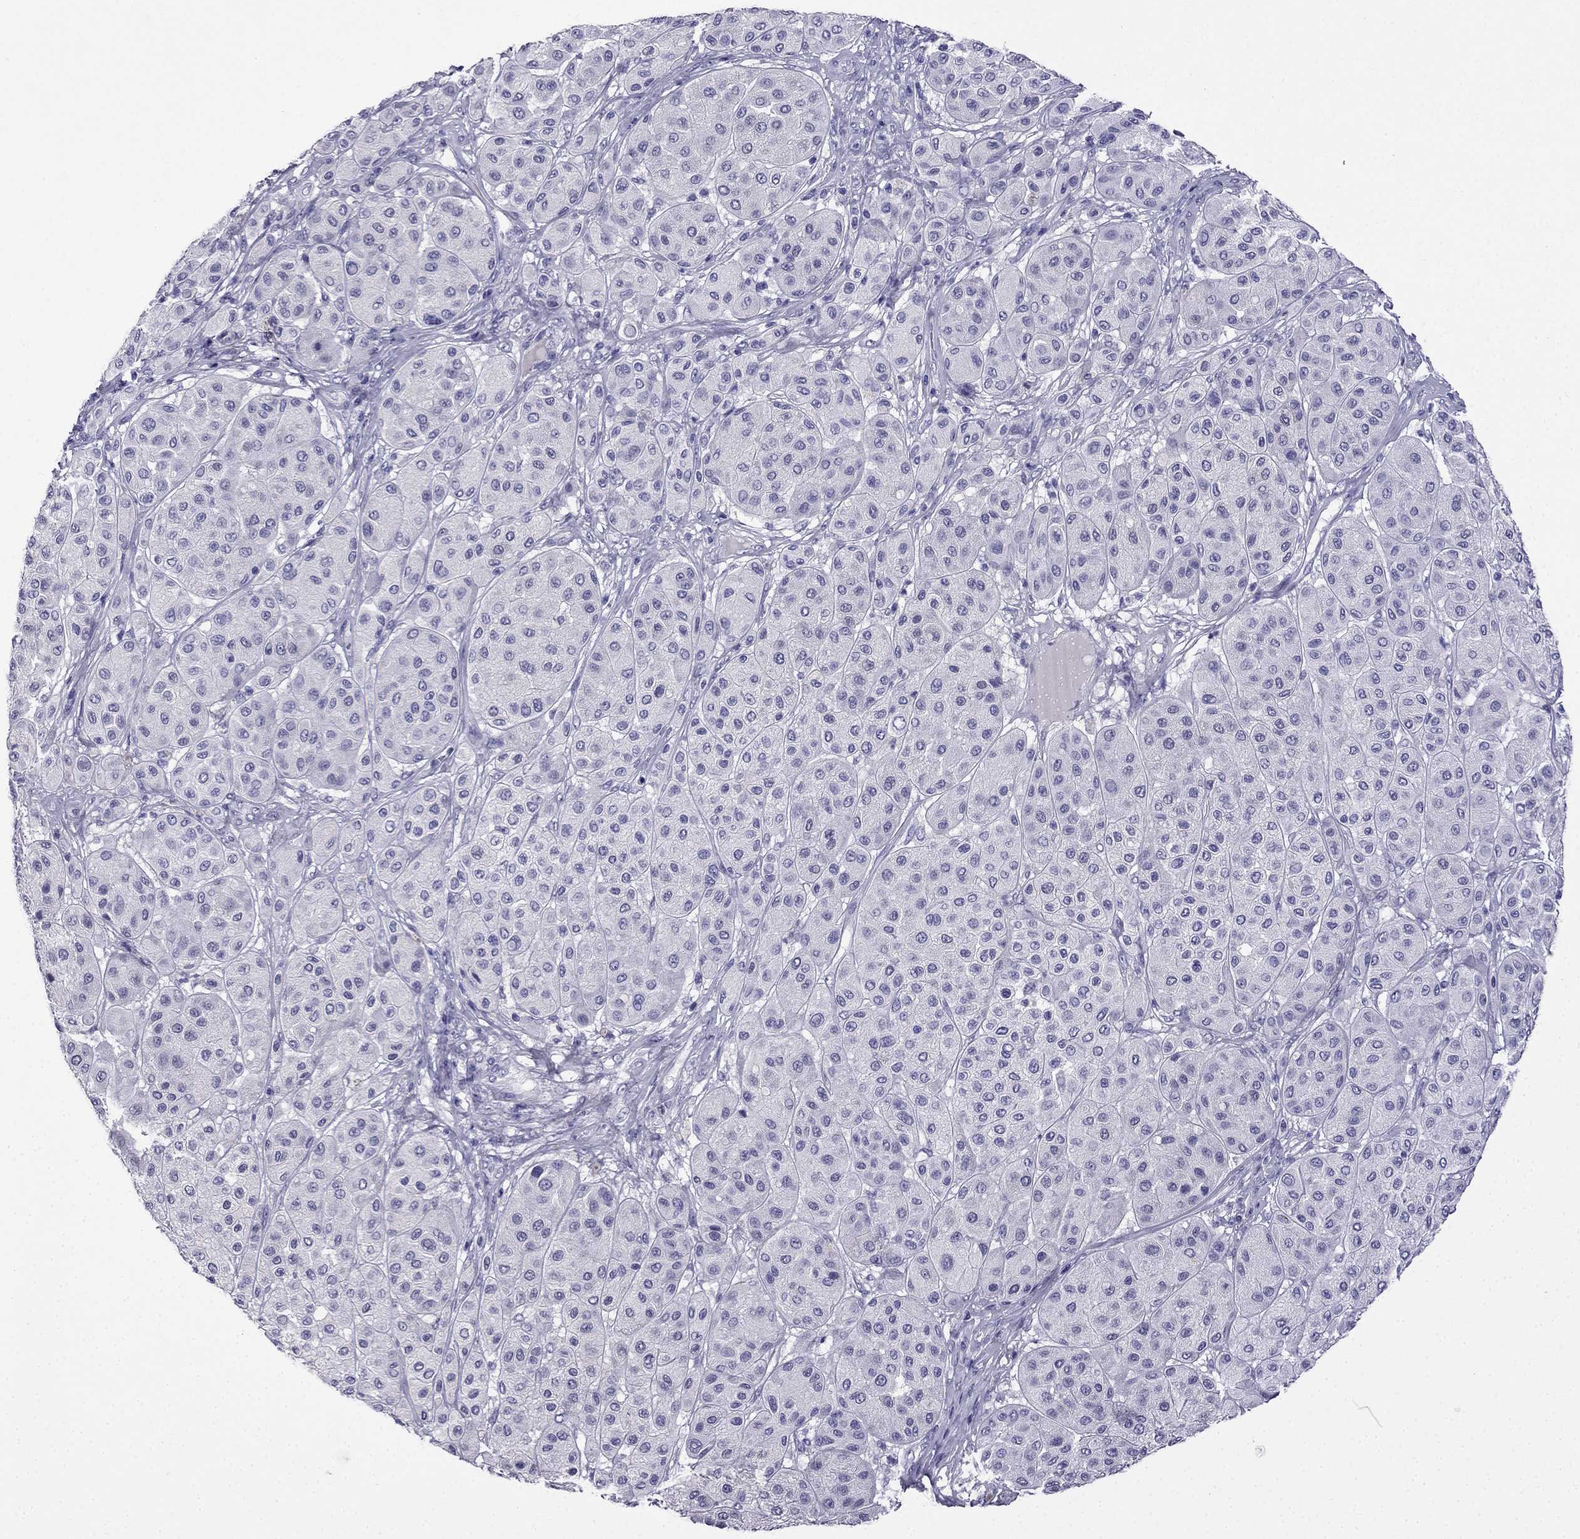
{"staining": {"intensity": "negative", "quantity": "none", "location": "none"}, "tissue": "melanoma", "cell_type": "Tumor cells", "image_type": "cancer", "snomed": [{"axis": "morphology", "description": "Malignant melanoma, Metastatic site"}, {"axis": "topography", "description": "Smooth muscle"}], "caption": "Melanoma stained for a protein using IHC exhibits no staining tumor cells.", "gene": "CDHR4", "patient": {"sex": "male", "age": 41}}